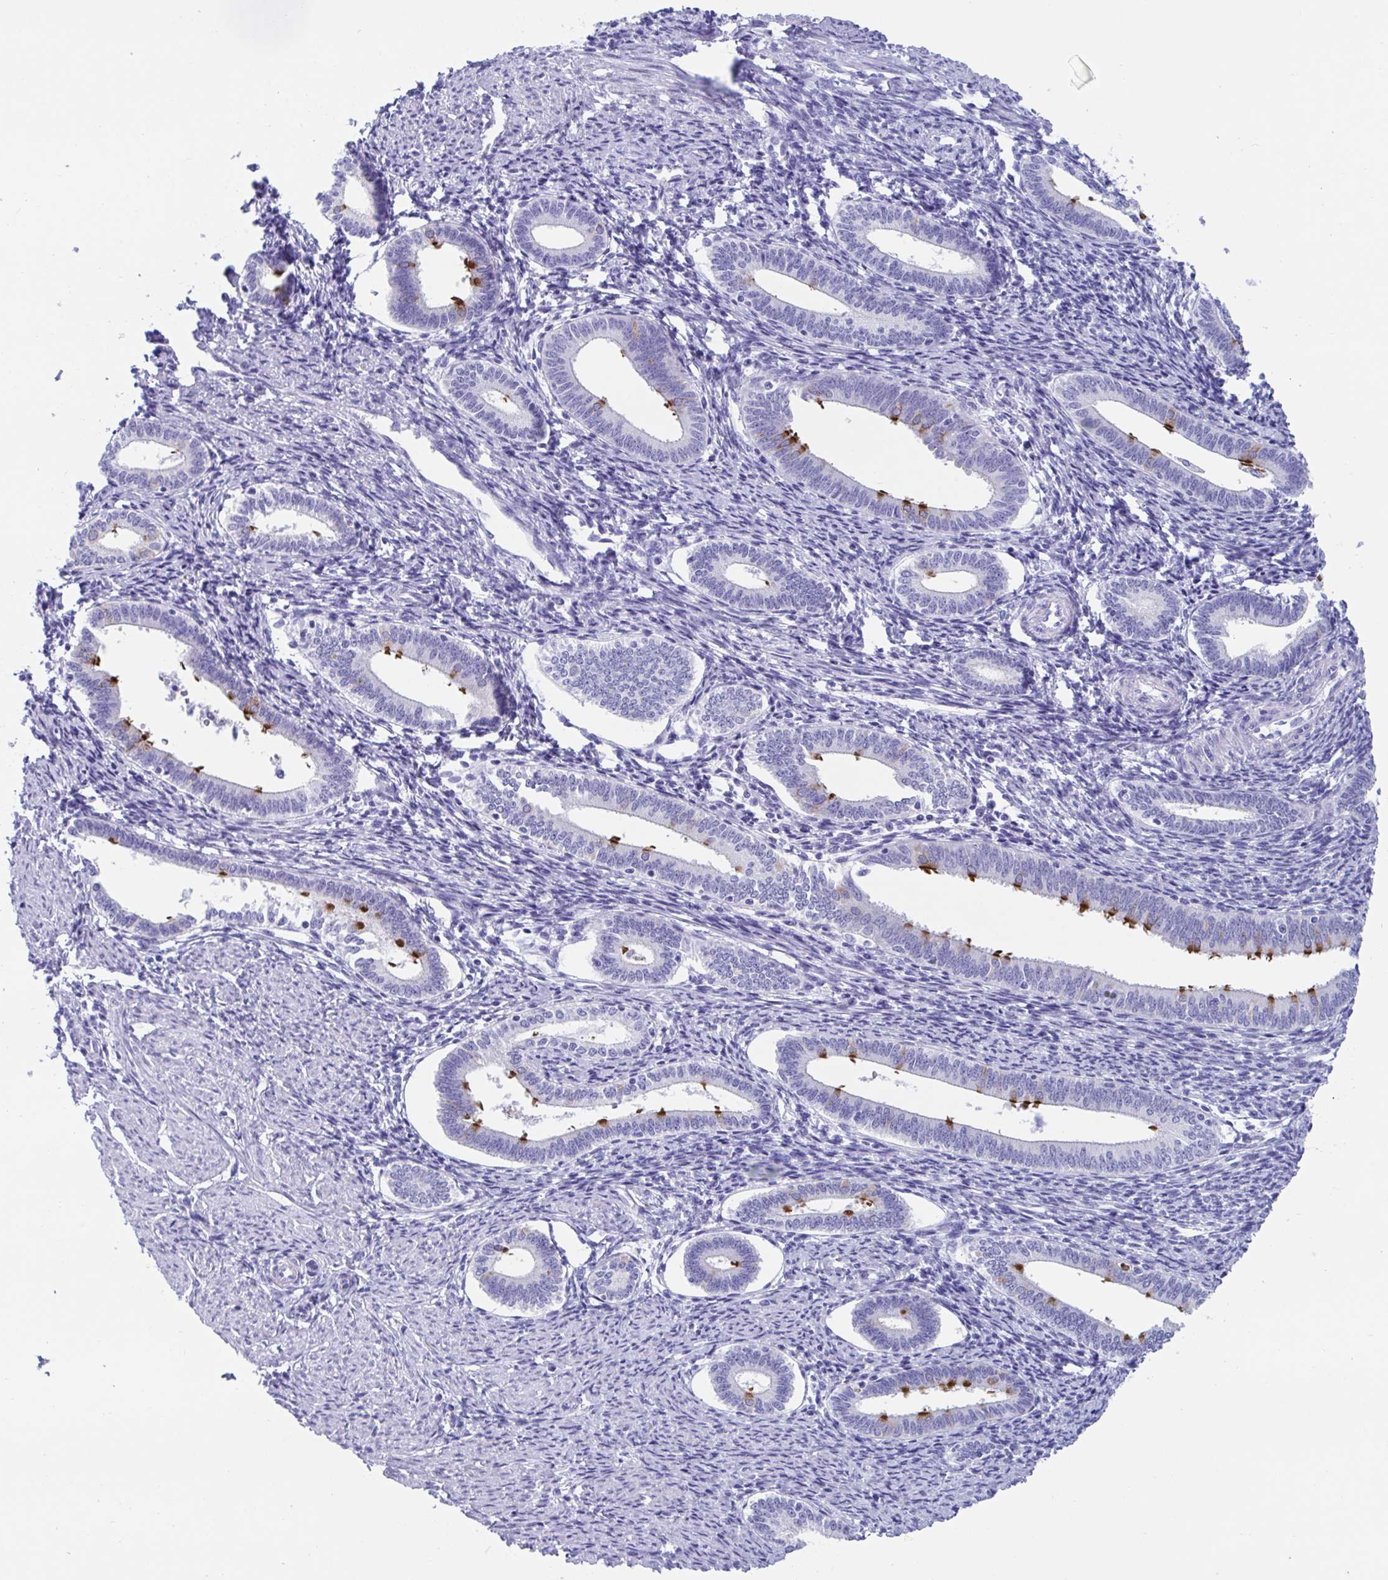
{"staining": {"intensity": "negative", "quantity": "none", "location": "none"}, "tissue": "endometrium", "cell_type": "Cells in endometrial stroma", "image_type": "normal", "snomed": [{"axis": "morphology", "description": "Normal tissue, NOS"}, {"axis": "topography", "description": "Endometrium"}], "caption": "Immunohistochemical staining of benign endometrium exhibits no significant staining in cells in endometrial stroma. (DAB immunohistochemistry, high magnification).", "gene": "TTC30A", "patient": {"sex": "female", "age": 41}}